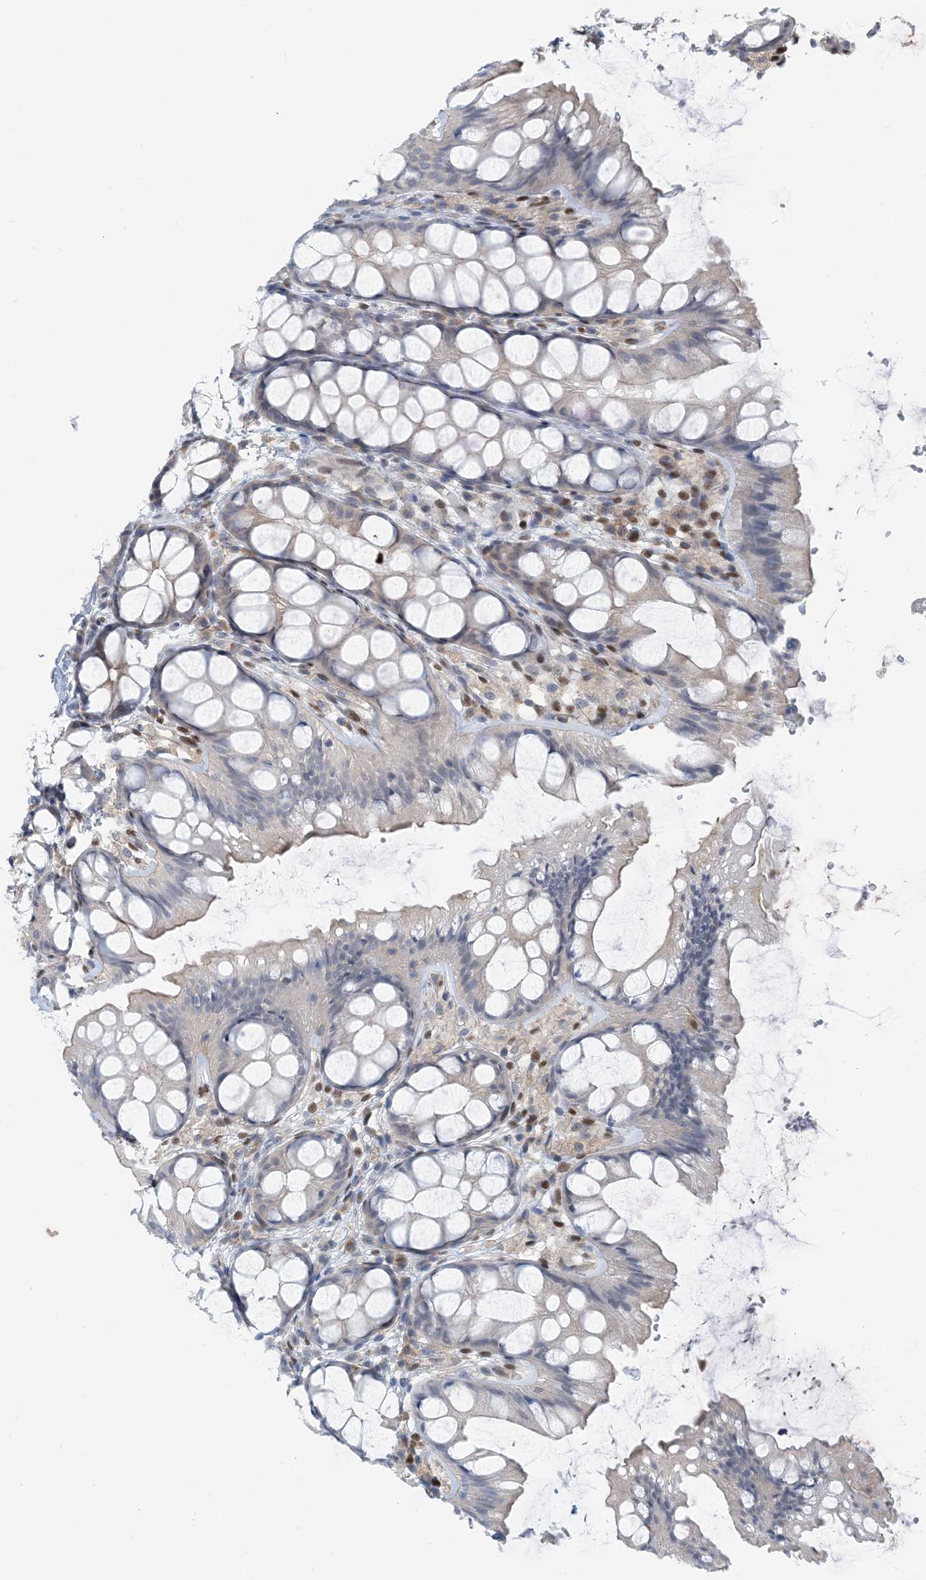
{"staining": {"intensity": "negative", "quantity": "none", "location": "none"}, "tissue": "colon", "cell_type": "Endothelial cells", "image_type": "normal", "snomed": [{"axis": "morphology", "description": "Normal tissue, NOS"}, {"axis": "topography", "description": "Colon"}], "caption": "This is a image of immunohistochemistry staining of benign colon, which shows no positivity in endothelial cells. (DAB immunohistochemistry (IHC) visualized using brightfield microscopy, high magnification).", "gene": "ZC3H12A", "patient": {"sex": "male", "age": 47}}